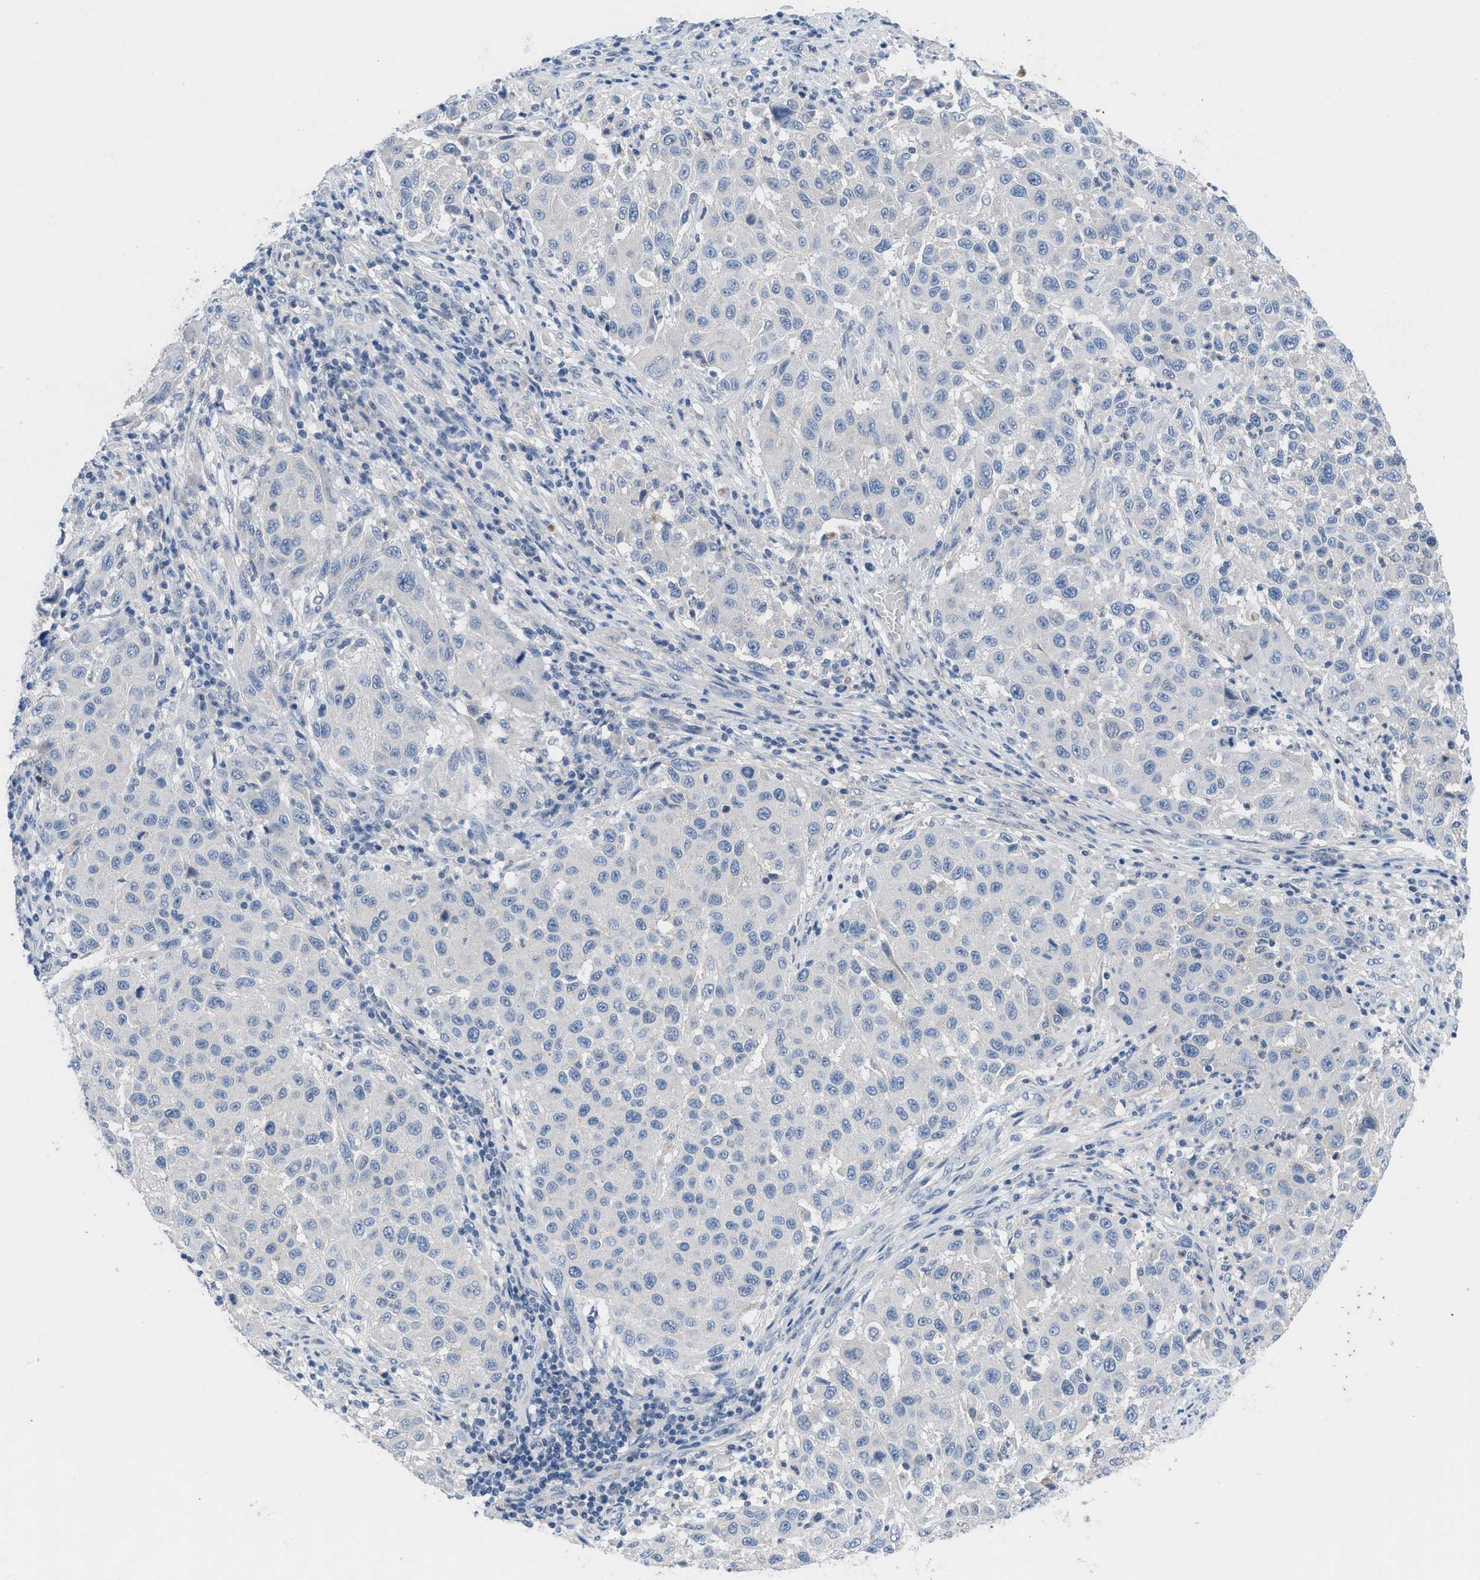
{"staining": {"intensity": "negative", "quantity": "none", "location": "none"}, "tissue": "melanoma", "cell_type": "Tumor cells", "image_type": "cancer", "snomed": [{"axis": "morphology", "description": "Malignant melanoma, Metastatic site"}, {"axis": "topography", "description": "Lymph node"}], "caption": "DAB (3,3'-diaminobenzidine) immunohistochemical staining of melanoma reveals no significant staining in tumor cells.", "gene": "HPX", "patient": {"sex": "male", "age": 61}}